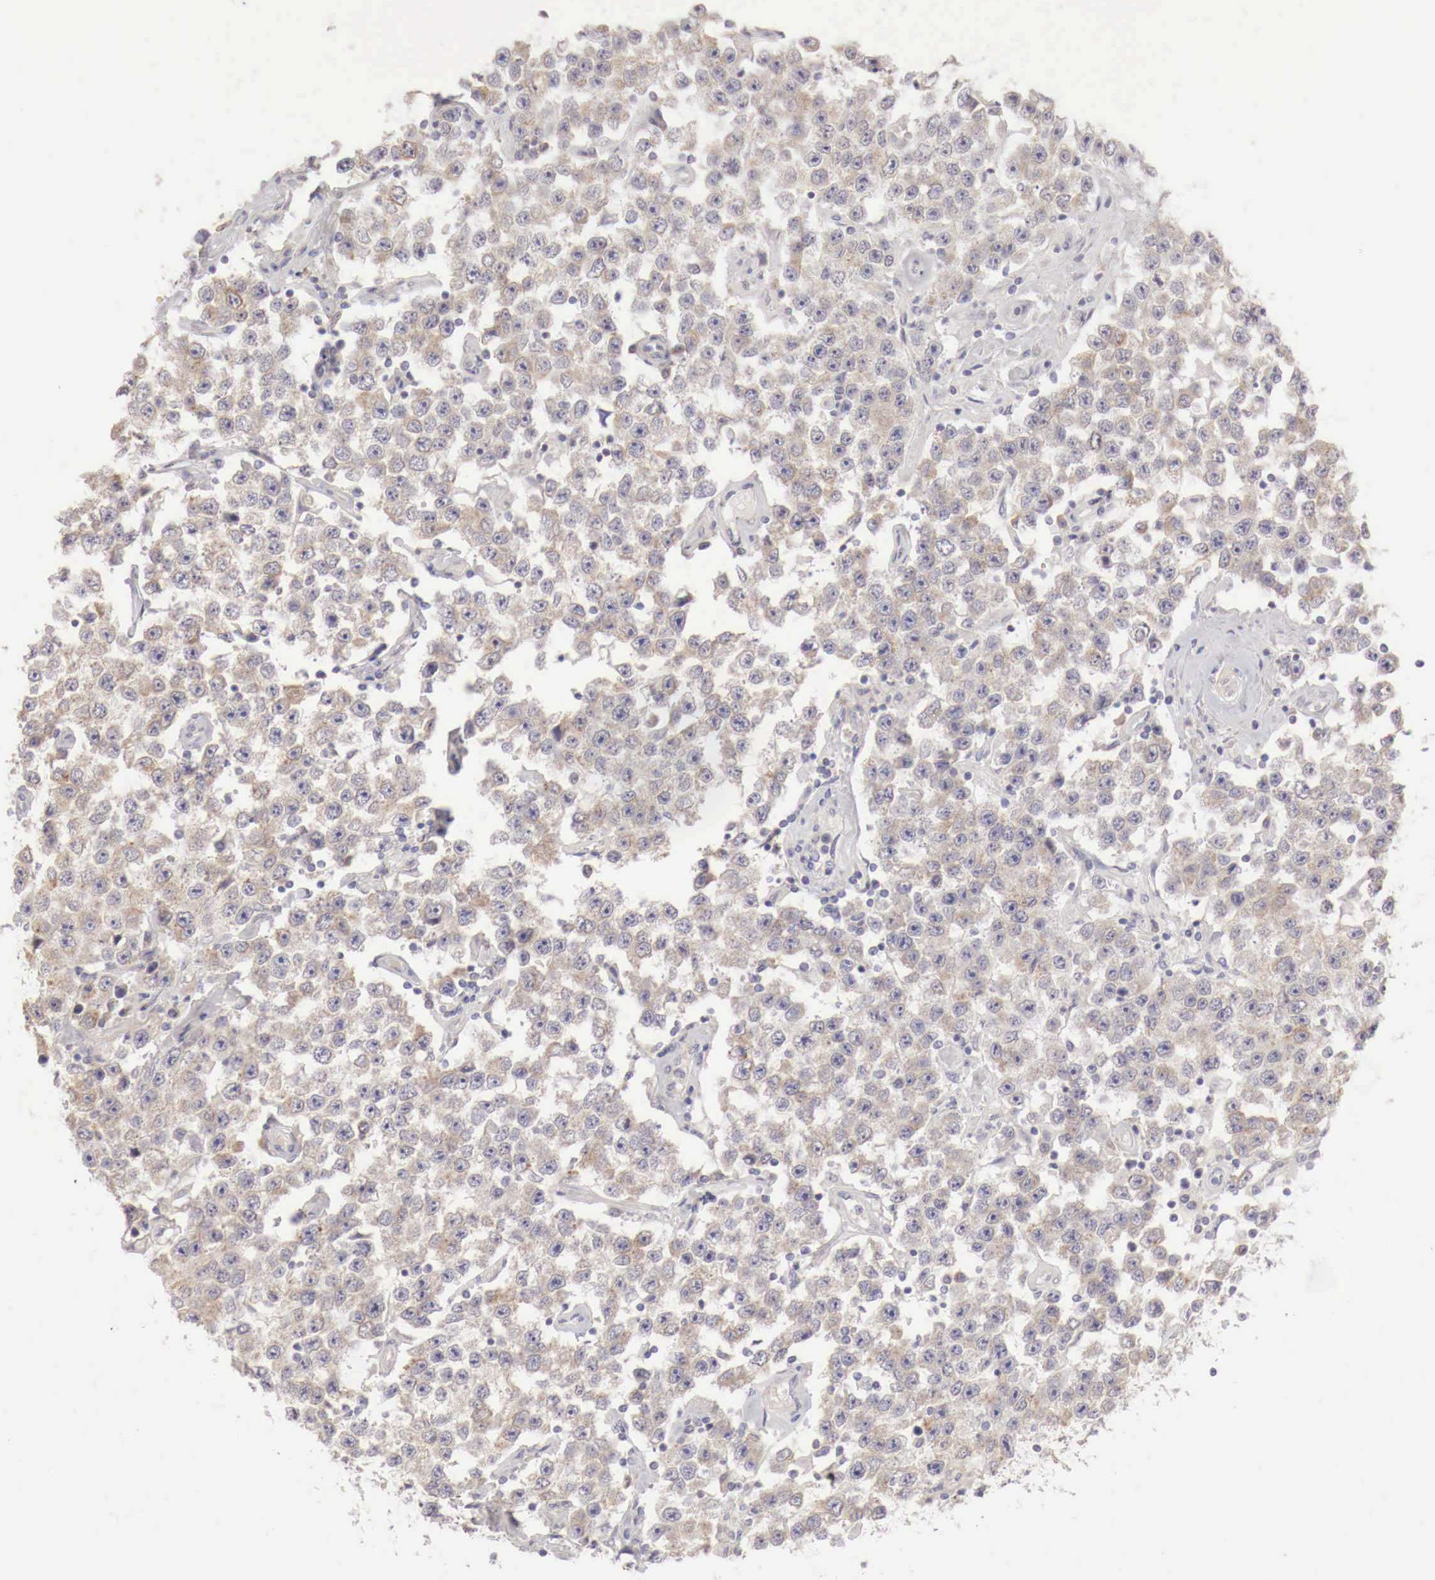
{"staining": {"intensity": "weak", "quantity": ">75%", "location": "cytoplasmic/membranous"}, "tissue": "testis cancer", "cell_type": "Tumor cells", "image_type": "cancer", "snomed": [{"axis": "morphology", "description": "Seminoma, NOS"}, {"axis": "topography", "description": "Testis"}], "caption": "Immunohistochemical staining of testis cancer shows weak cytoplasmic/membranous protein staining in about >75% of tumor cells. (DAB = brown stain, brightfield microscopy at high magnification).", "gene": "NSDHL", "patient": {"sex": "male", "age": 52}}